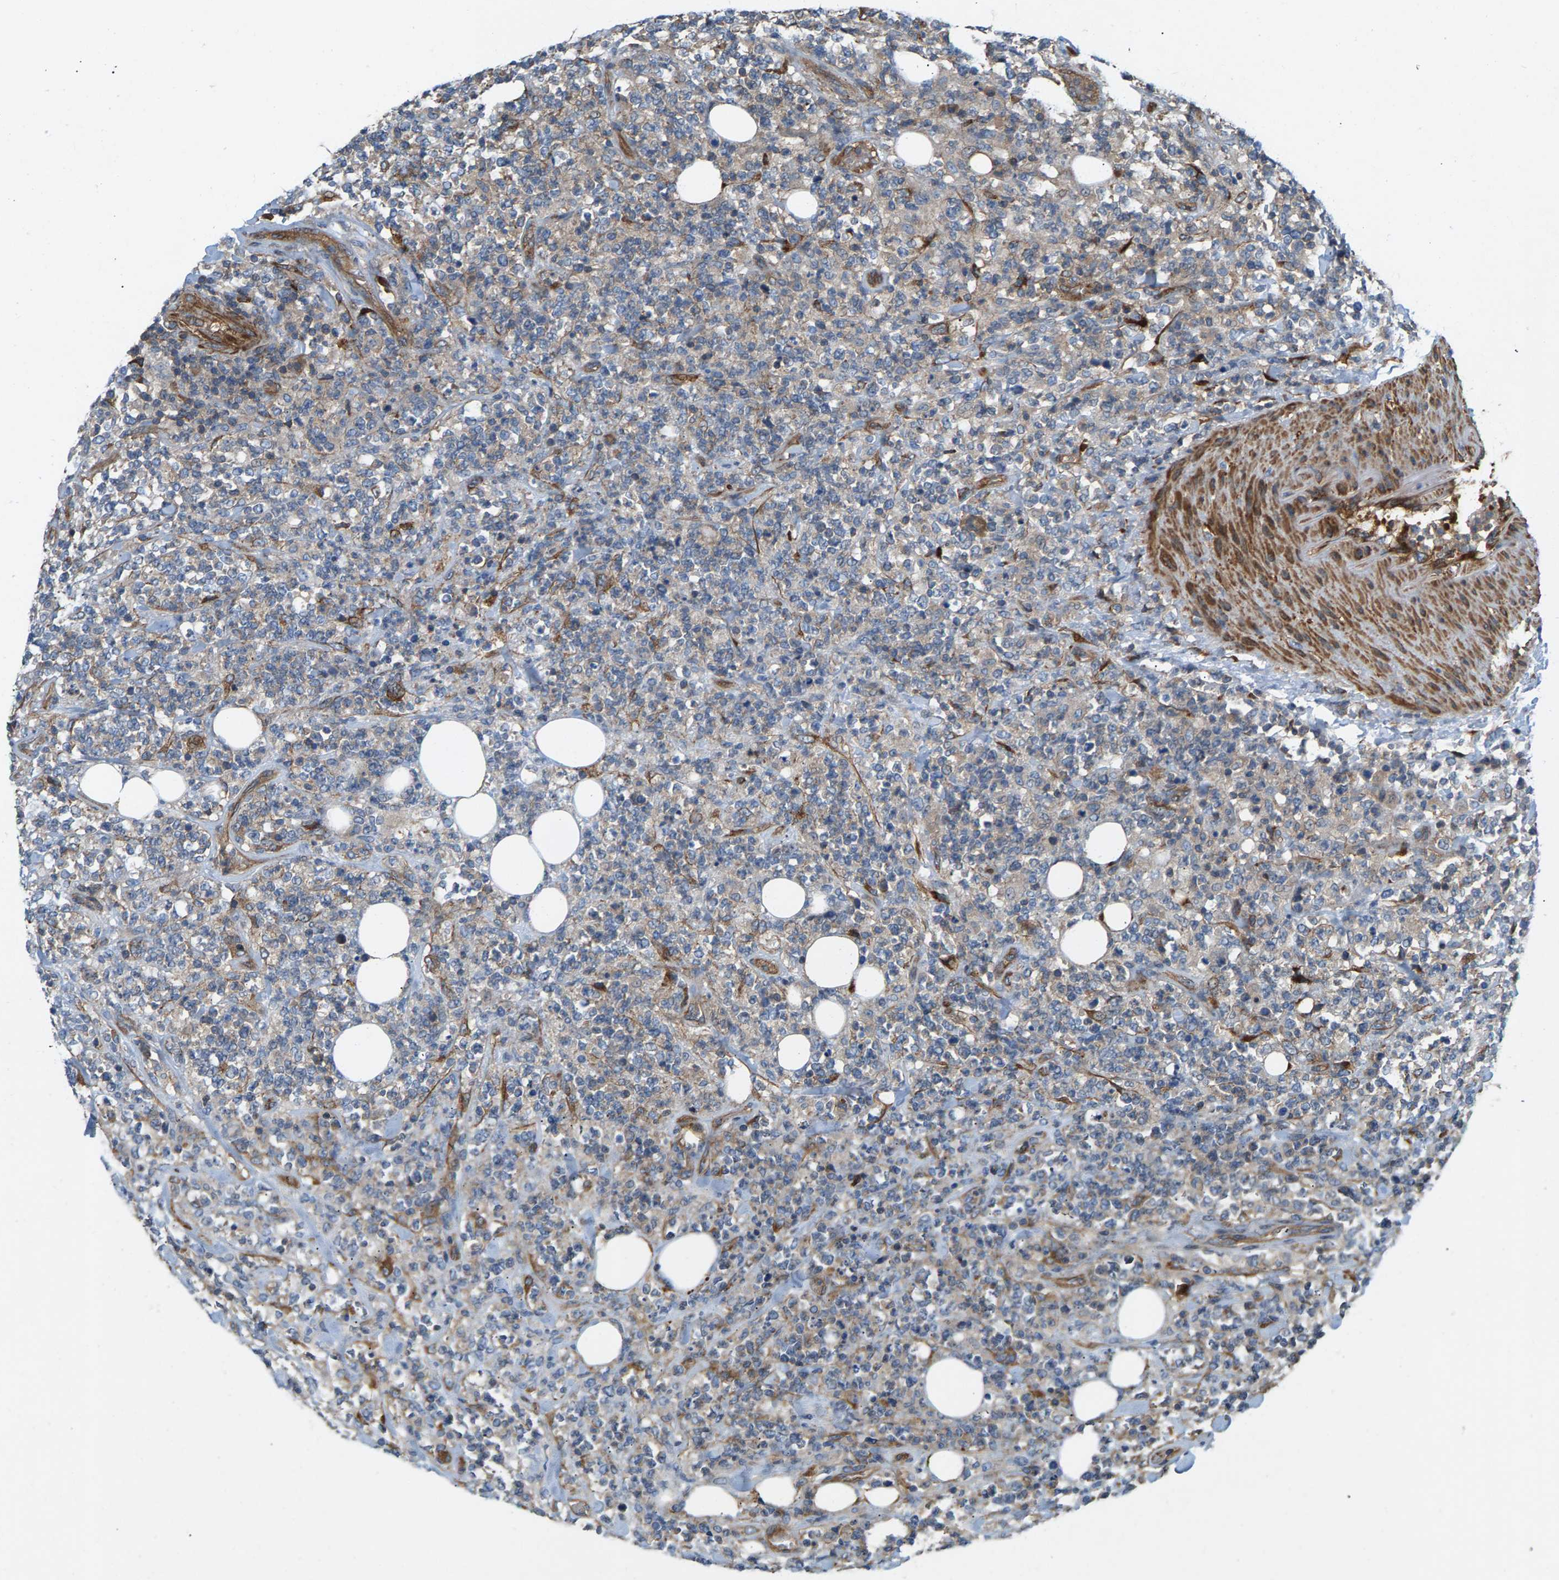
{"staining": {"intensity": "weak", "quantity": "<25%", "location": "cytoplasmic/membranous"}, "tissue": "lymphoma", "cell_type": "Tumor cells", "image_type": "cancer", "snomed": [{"axis": "morphology", "description": "Malignant lymphoma, non-Hodgkin's type, High grade"}, {"axis": "topography", "description": "Soft tissue"}], "caption": "Immunohistochemistry (IHC) image of neoplastic tissue: lymphoma stained with DAB shows no significant protein staining in tumor cells.", "gene": "PDCL", "patient": {"sex": "male", "age": 18}}